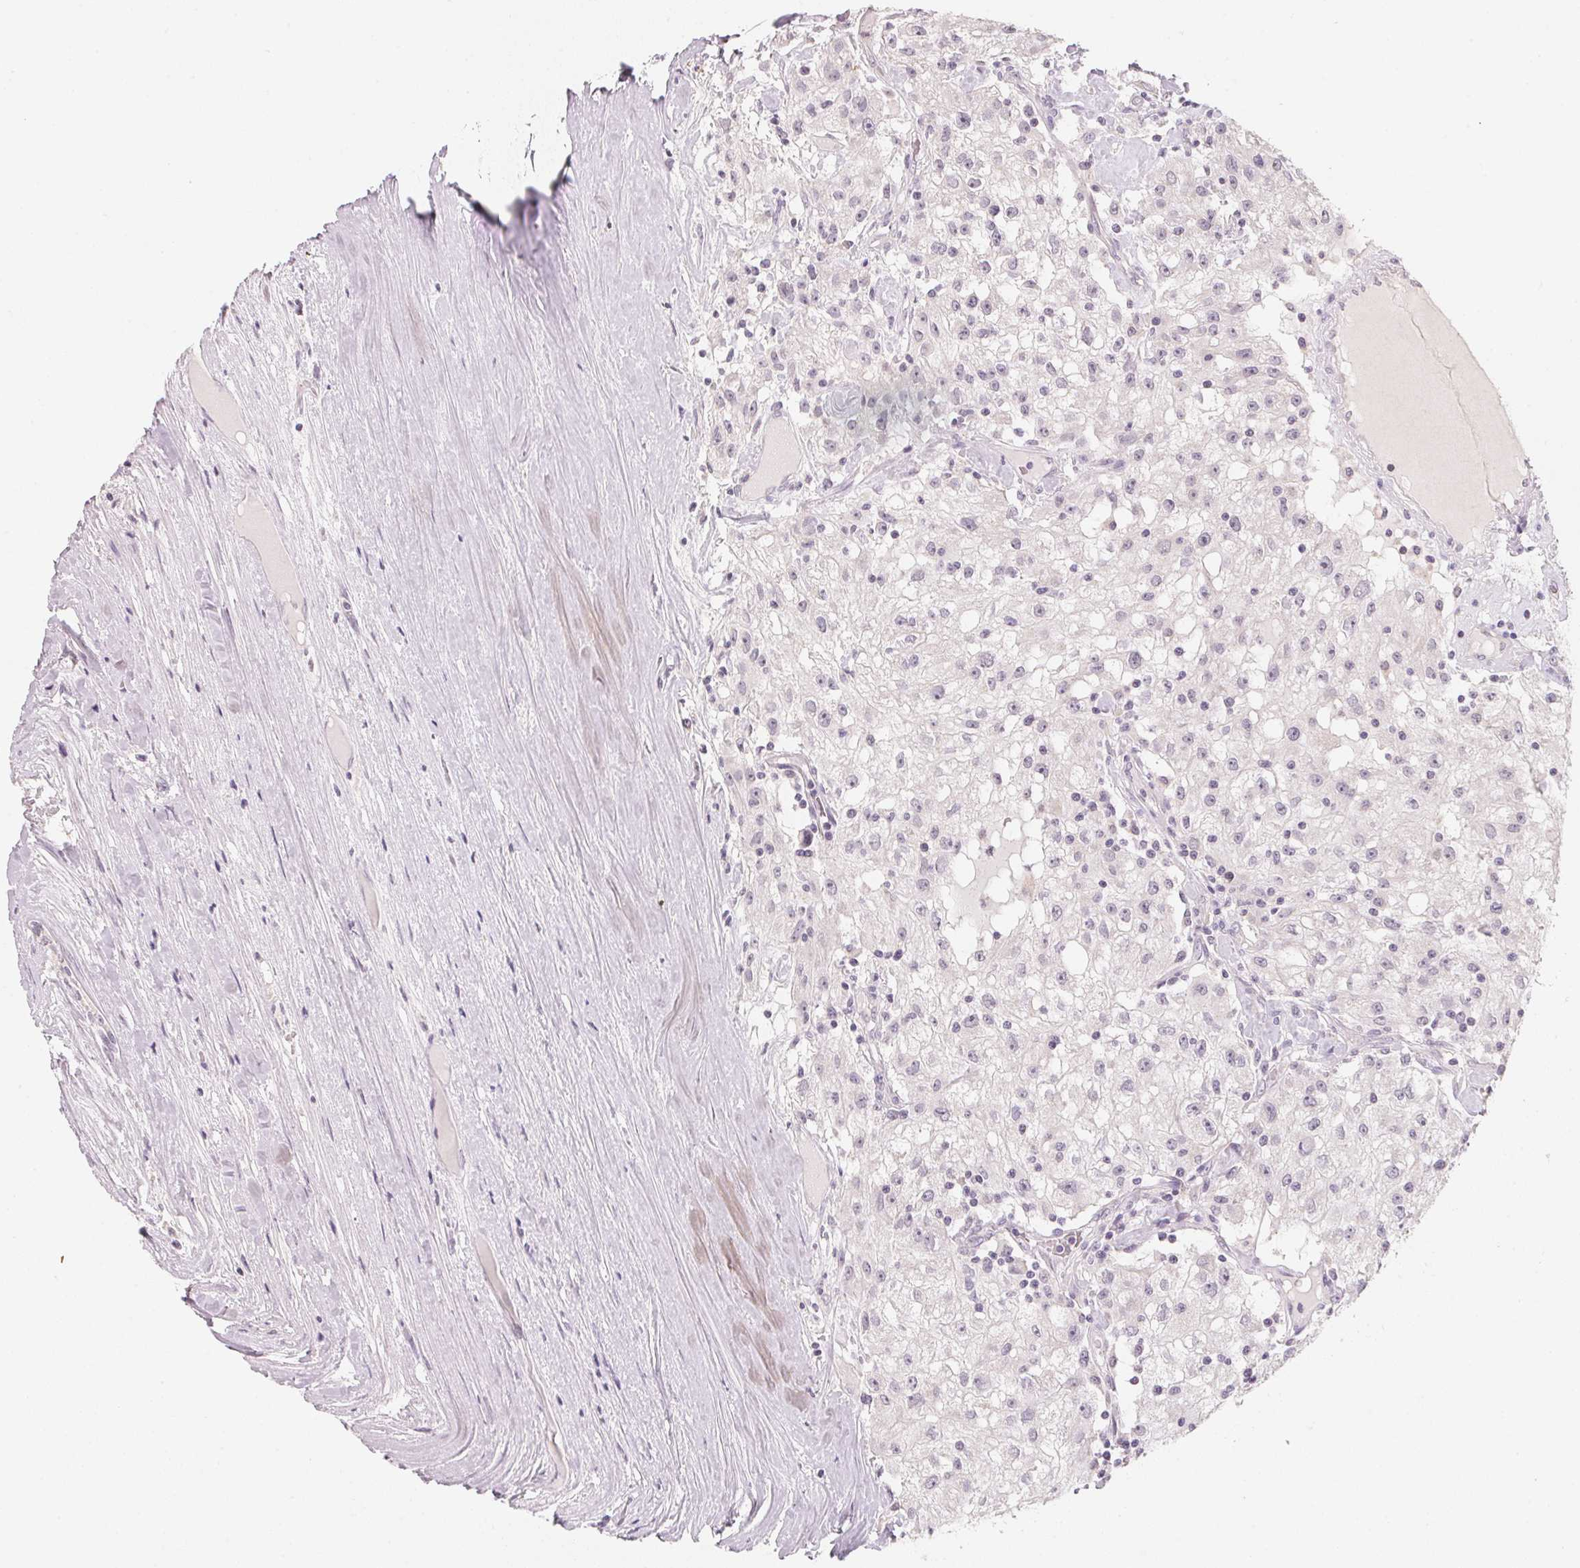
{"staining": {"intensity": "negative", "quantity": "none", "location": "none"}, "tissue": "renal cancer", "cell_type": "Tumor cells", "image_type": "cancer", "snomed": [{"axis": "morphology", "description": "Adenocarcinoma, NOS"}, {"axis": "topography", "description": "Kidney"}], "caption": "An IHC photomicrograph of adenocarcinoma (renal) is shown. There is no staining in tumor cells of adenocarcinoma (renal).", "gene": "ANKRD31", "patient": {"sex": "female", "age": 67}}